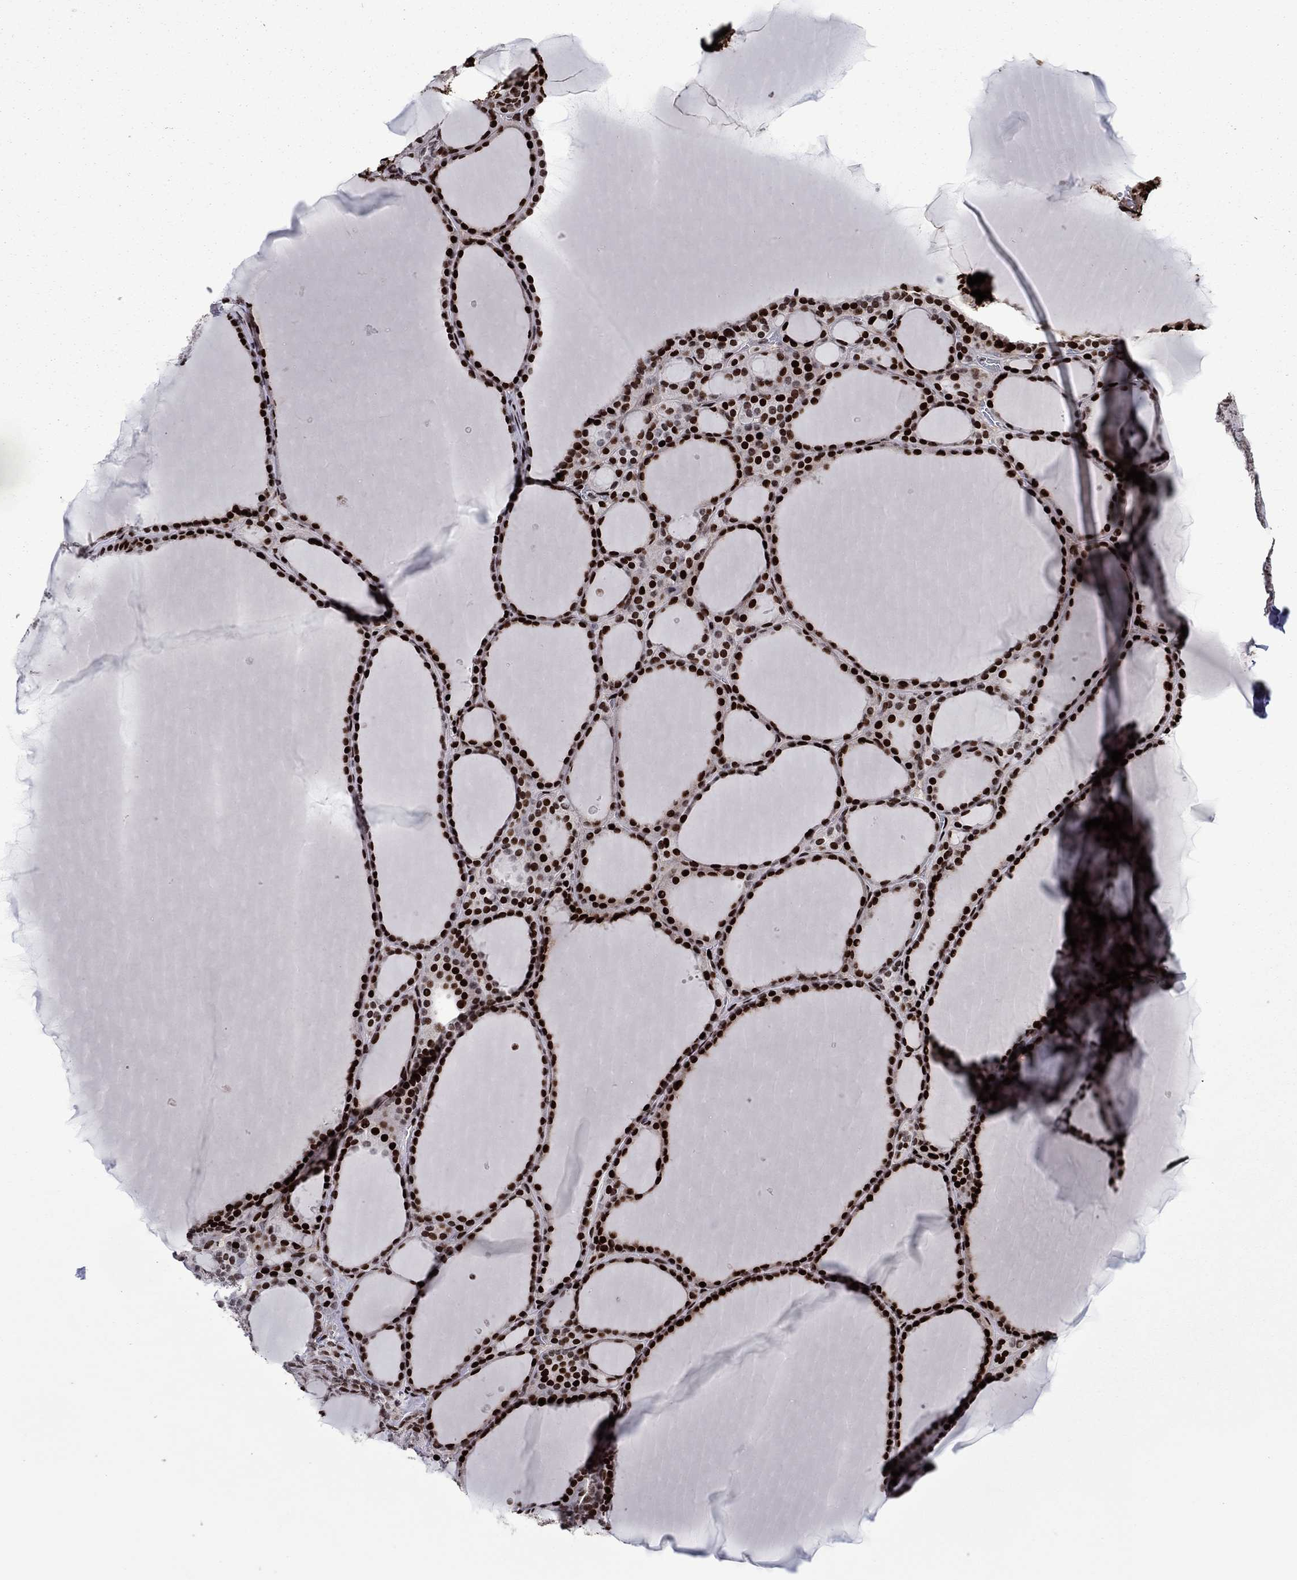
{"staining": {"intensity": "strong", "quantity": ">75%", "location": "nuclear"}, "tissue": "thyroid gland", "cell_type": "Glandular cells", "image_type": "normal", "snomed": [{"axis": "morphology", "description": "Normal tissue, NOS"}, {"axis": "topography", "description": "Thyroid gland"}], "caption": "High-magnification brightfield microscopy of unremarkable thyroid gland stained with DAB (brown) and counterstained with hematoxylin (blue). glandular cells exhibit strong nuclear expression is seen in about>75% of cells.", "gene": "LIMK1", "patient": {"sex": "male", "age": 63}}